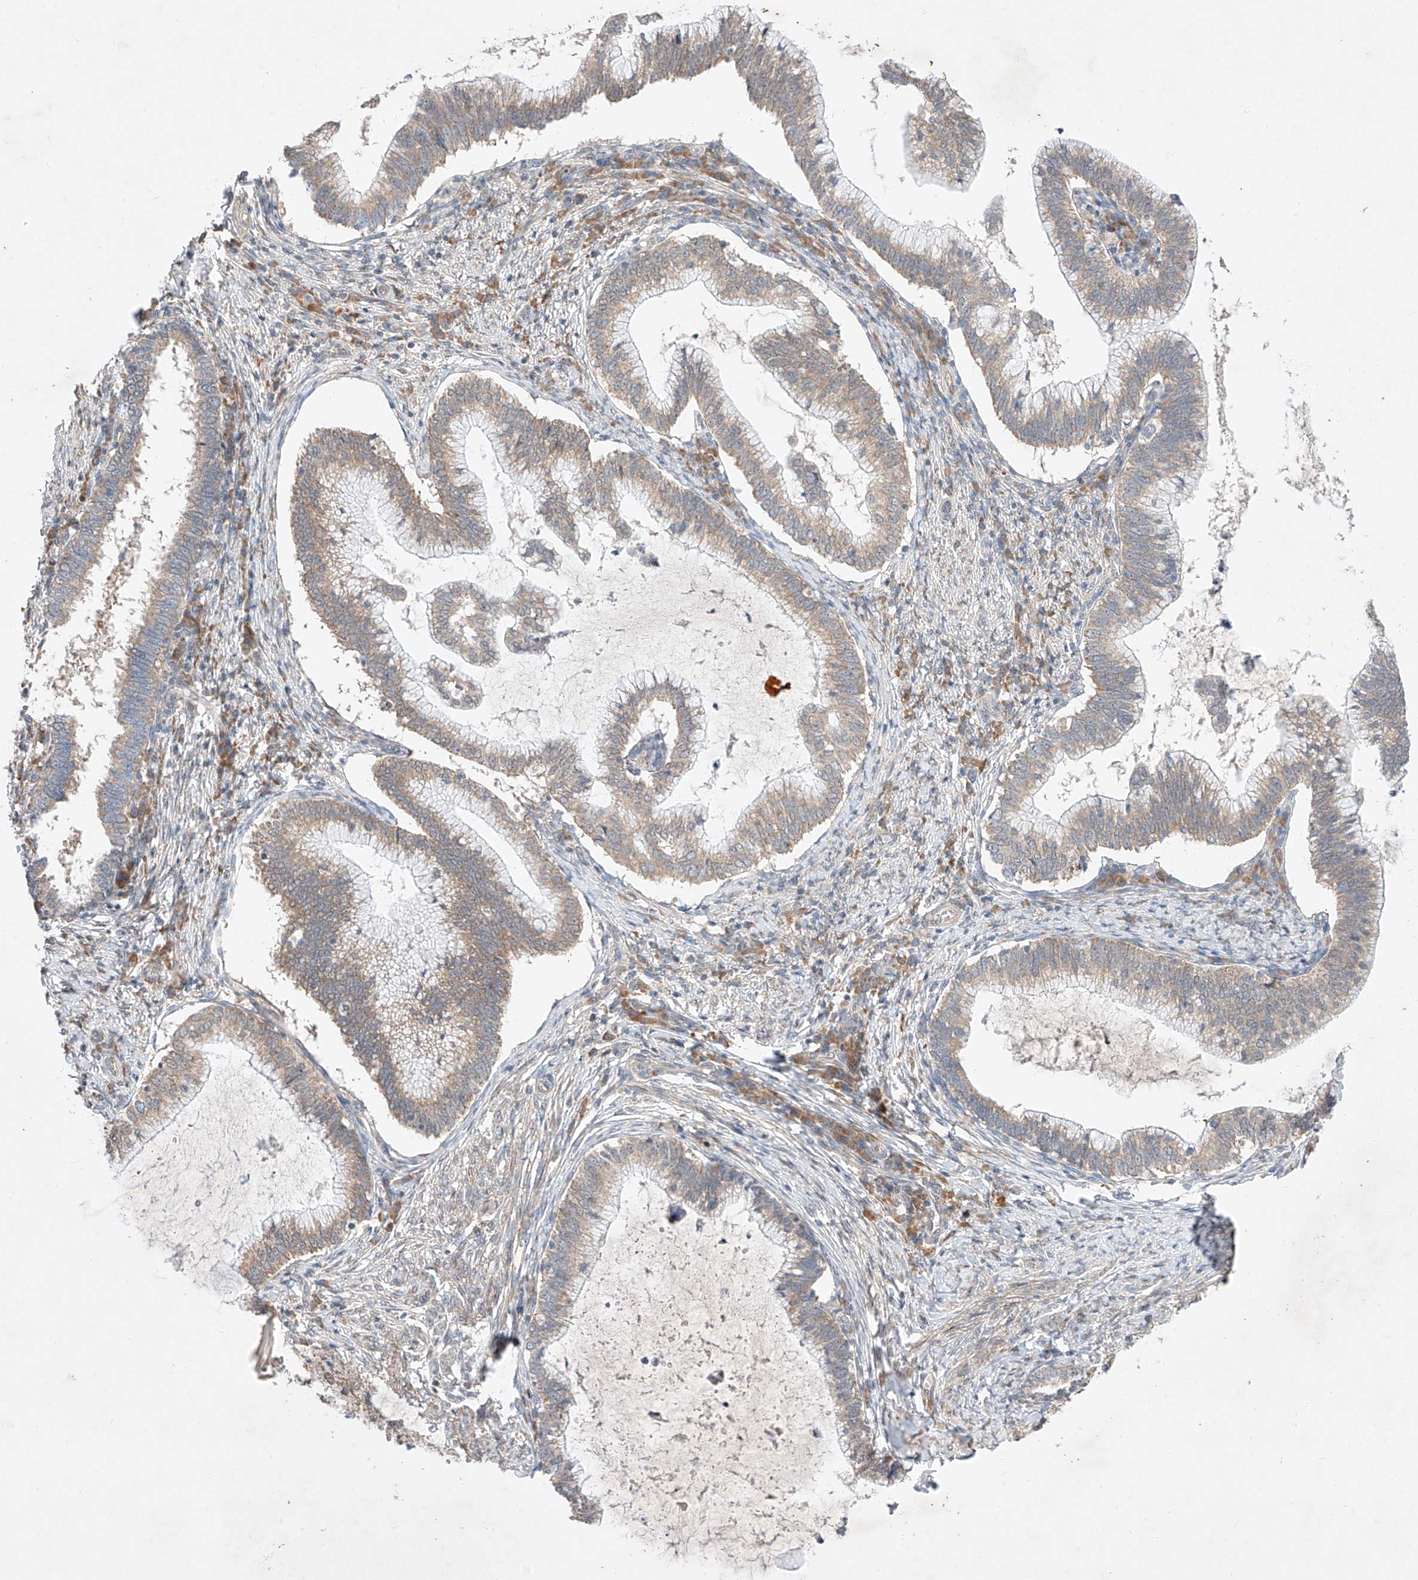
{"staining": {"intensity": "weak", "quantity": ">75%", "location": "cytoplasmic/membranous"}, "tissue": "cervical cancer", "cell_type": "Tumor cells", "image_type": "cancer", "snomed": [{"axis": "morphology", "description": "Adenocarcinoma, NOS"}, {"axis": "topography", "description": "Cervix"}], "caption": "This is an image of immunohistochemistry (IHC) staining of cervical adenocarcinoma, which shows weak expression in the cytoplasmic/membranous of tumor cells.", "gene": "C6orf118", "patient": {"sex": "female", "age": 36}}